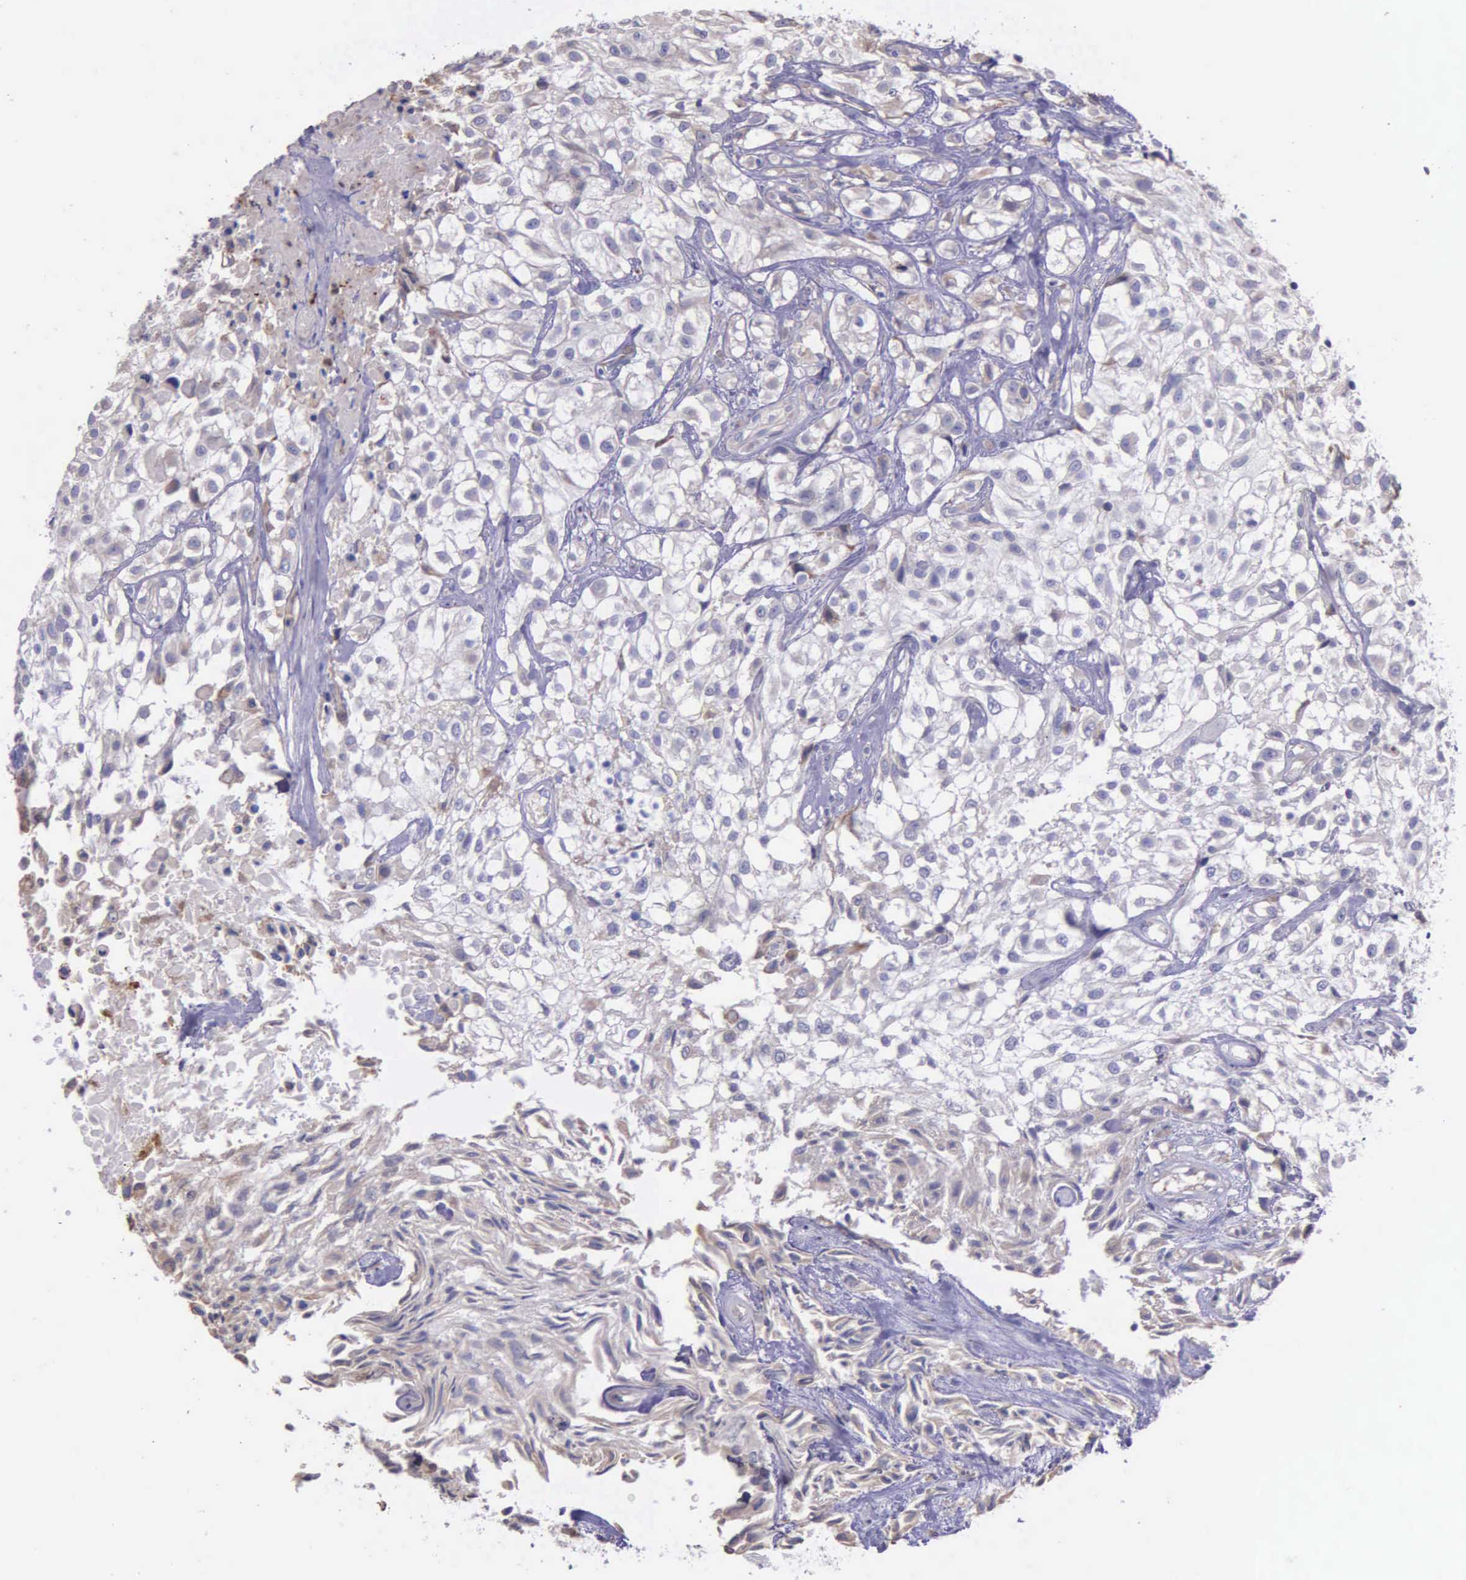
{"staining": {"intensity": "negative", "quantity": "none", "location": "none"}, "tissue": "urothelial cancer", "cell_type": "Tumor cells", "image_type": "cancer", "snomed": [{"axis": "morphology", "description": "Urothelial carcinoma, High grade"}, {"axis": "topography", "description": "Urinary bladder"}], "caption": "Micrograph shows no protein staining in tumor cells of high-grade urothelial carcinoma tissue.", "gene": "ZC3H12B", "patient": {"sex": "male", "age": 56}}